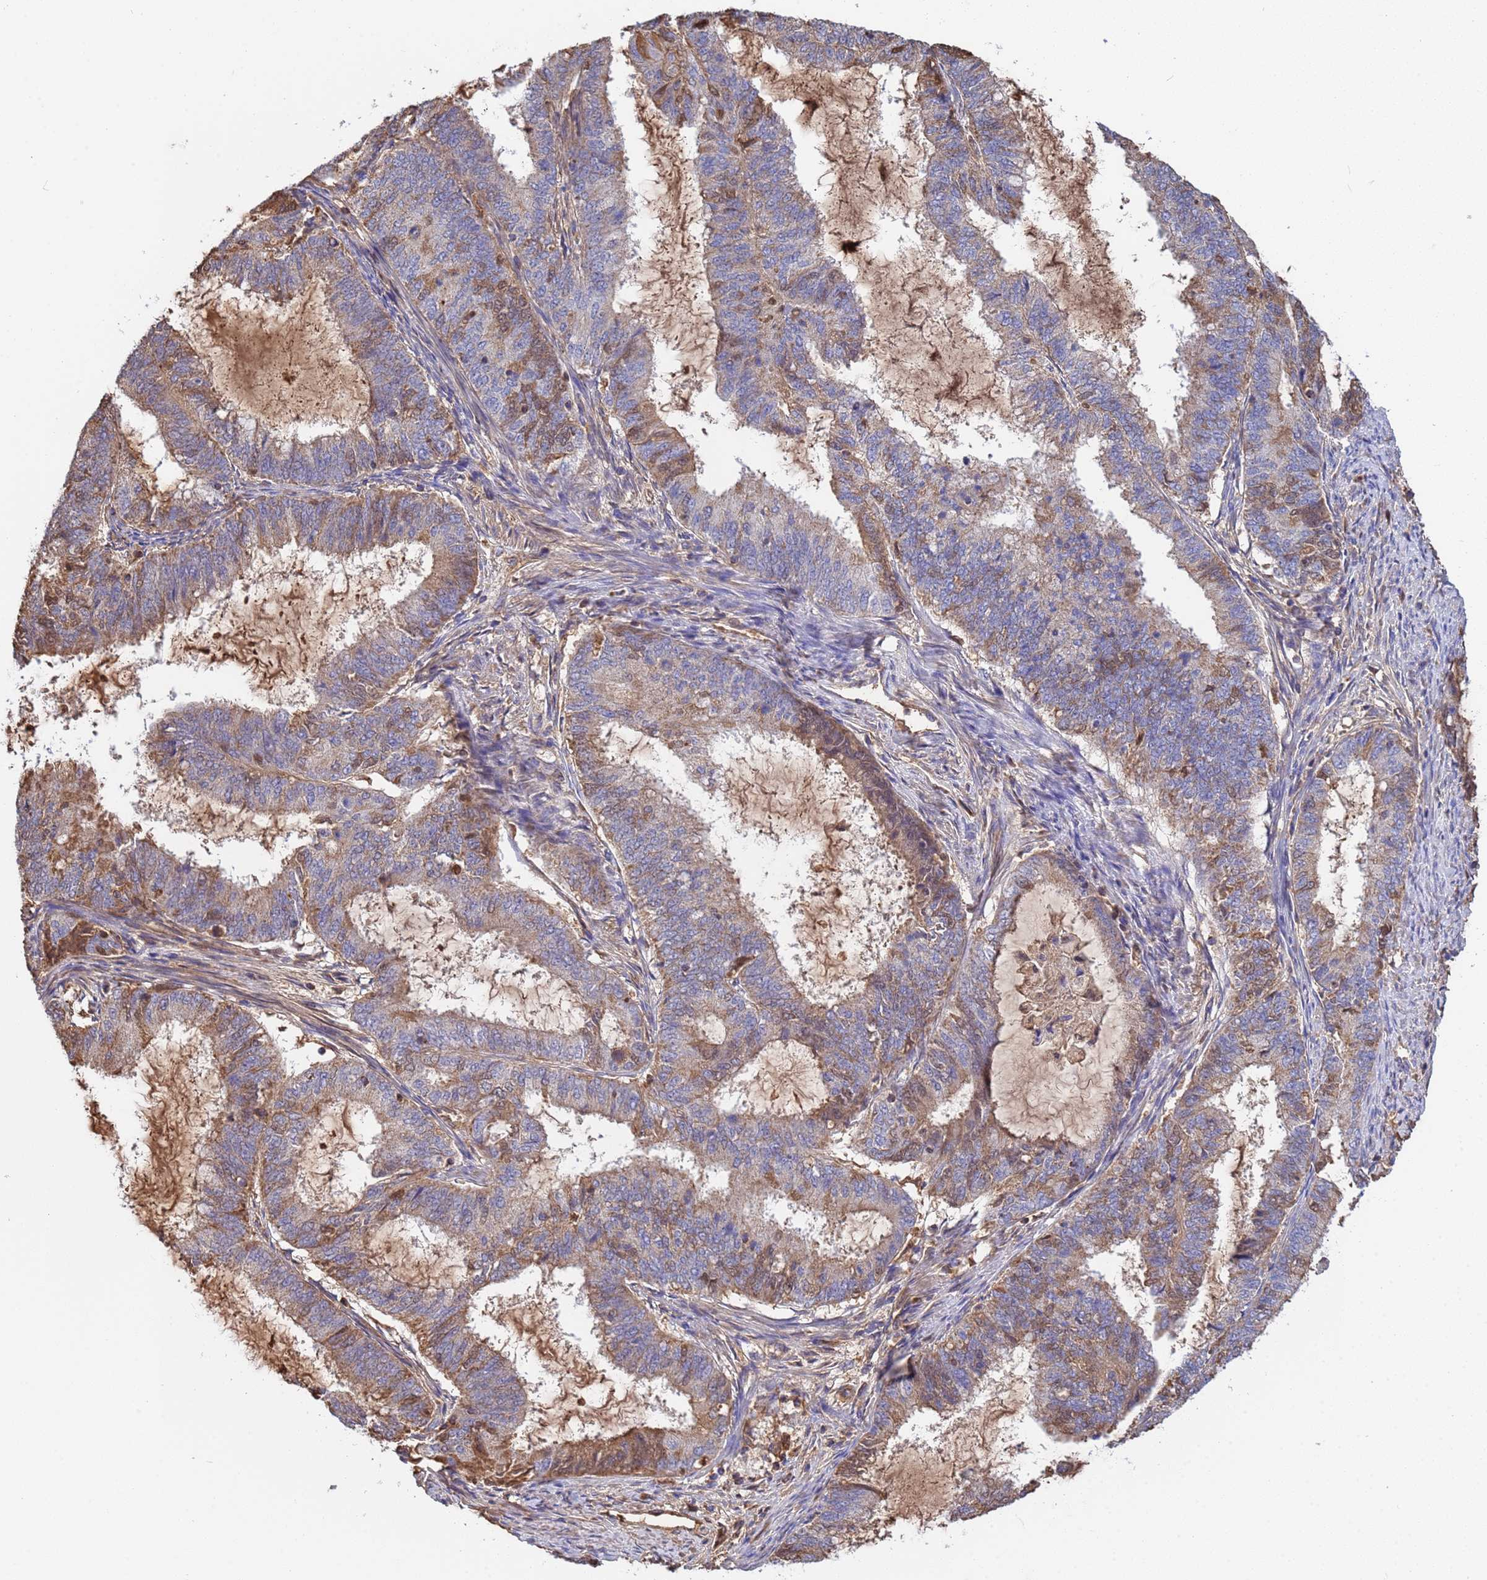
{"staining": {"intensity": "moderate", "quantity": "25%-75%", "location": "cytoplasmic/membranous"}, "tissue": "endometrial cancer", "cell_type": "Tumor cells", "image_type": "cancer", "snomed": [{"axis": "morphology", "description": "Adenocarcinoma, NOS"}, {"axis": "topography", "description": "Endometrium"}], "caption": "IHC image of human endometrial cancer stained for a protein (brown), which demonstrates medium levels of moderate cytoplasmic/membranous expression in about 25%-75% of tumor cells.", "gene": "GLUD1", "patient": {"sex": "female", "age": 51}}